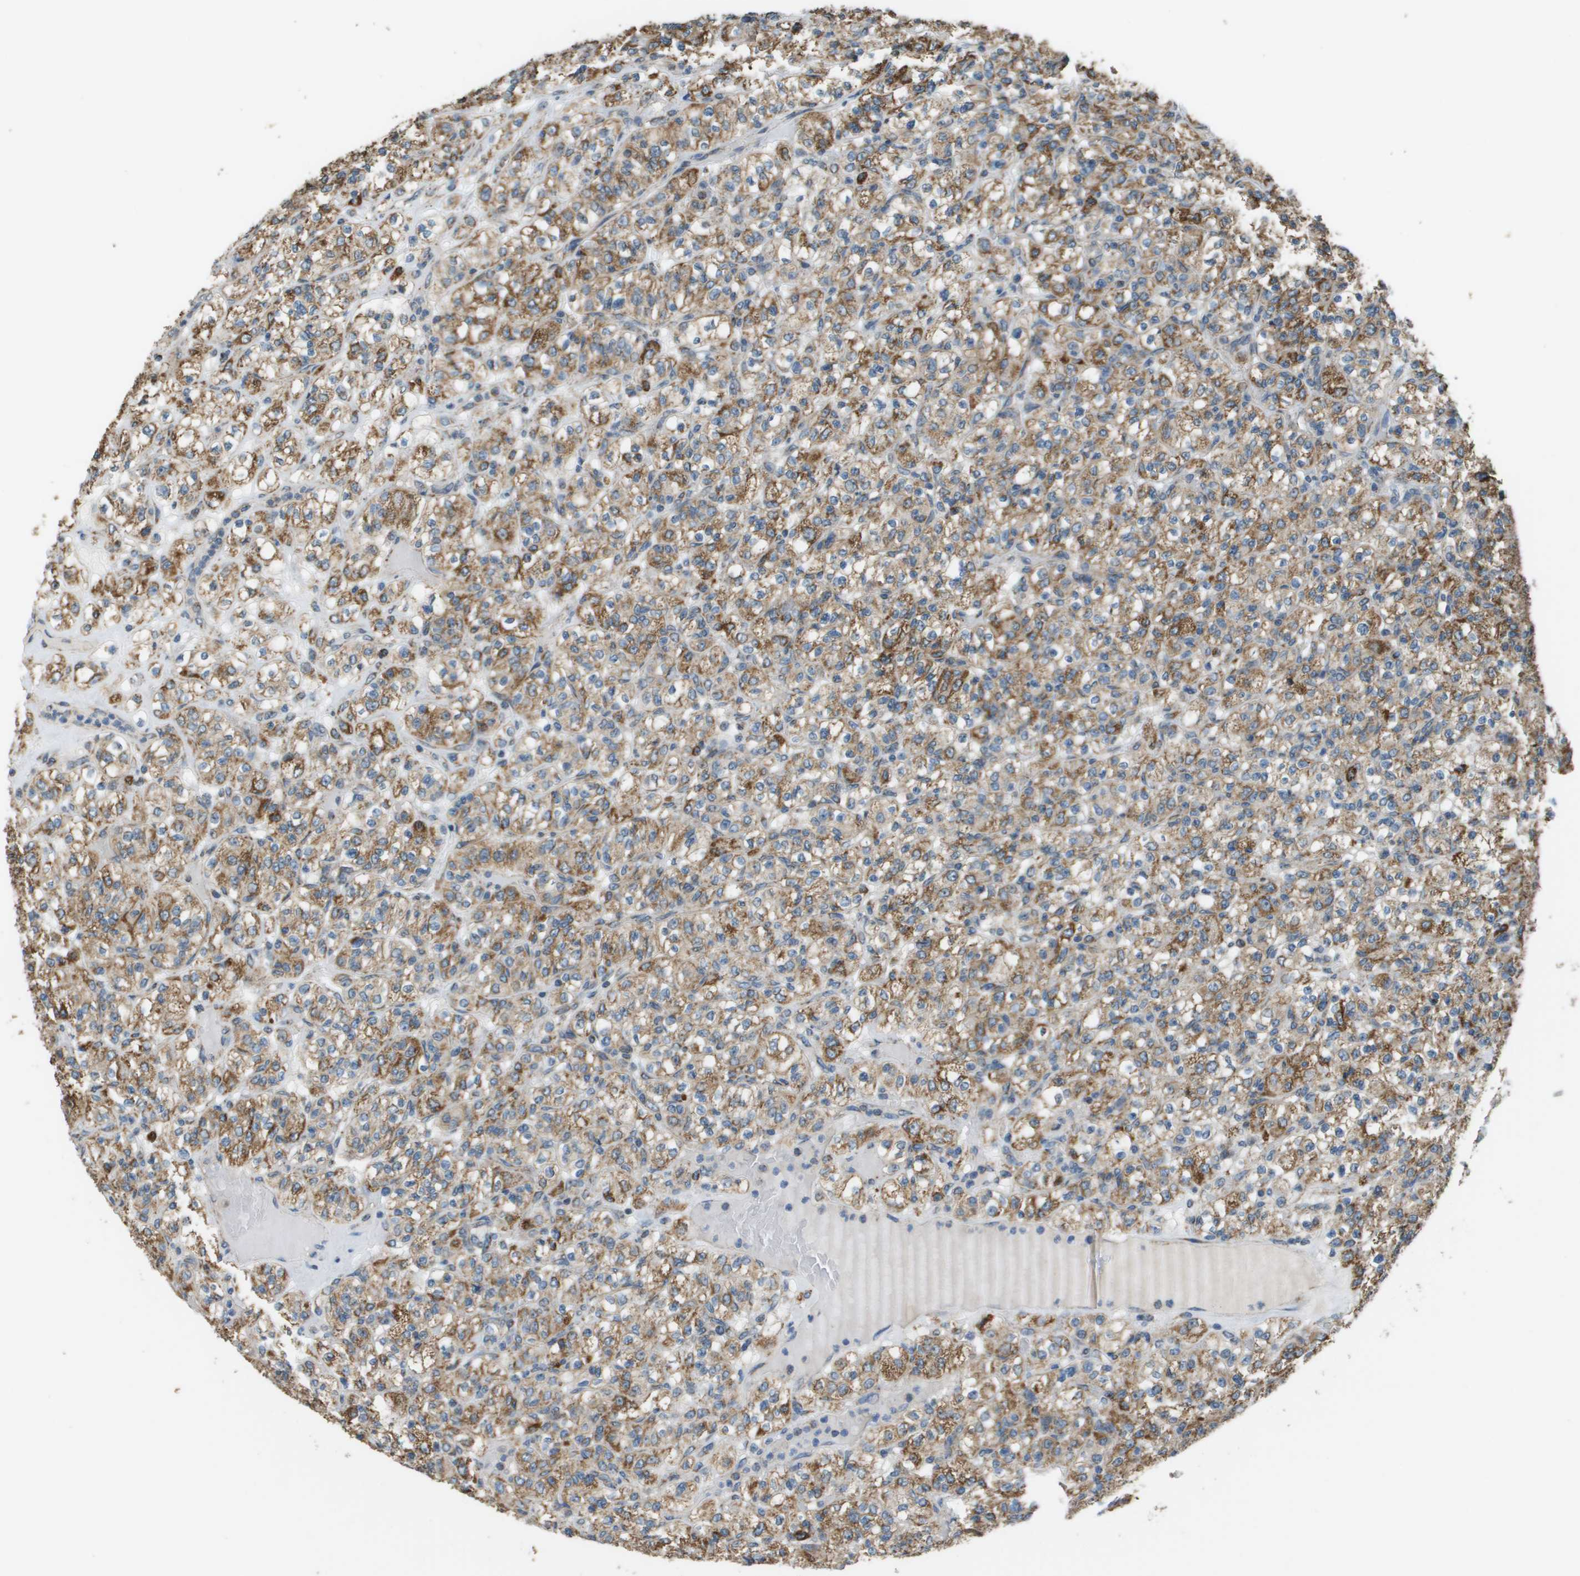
{"staining": {"intensity": "moderate", "quantity": ">75%", "location": "cytoplasmic/membranous"}, "tissue": "renal cancer", "cell_type": "Tumor cells", "image_type": "cancer", "snomed": [{"axis": "morphology", "description": "Normal tissue, NOS"}, {"axis": "morphology", "description": "Adenocarcinoma, NOS"}, {"axis": "topography", "description": "Kidney"}], "caption": "A medium amount of moderate cytoplasmic/membranous staining is seen in about >75% of tumor cells in renal cancer tissue.", "gene": "FH", "patient": {"sex": "female", "age": 72}}